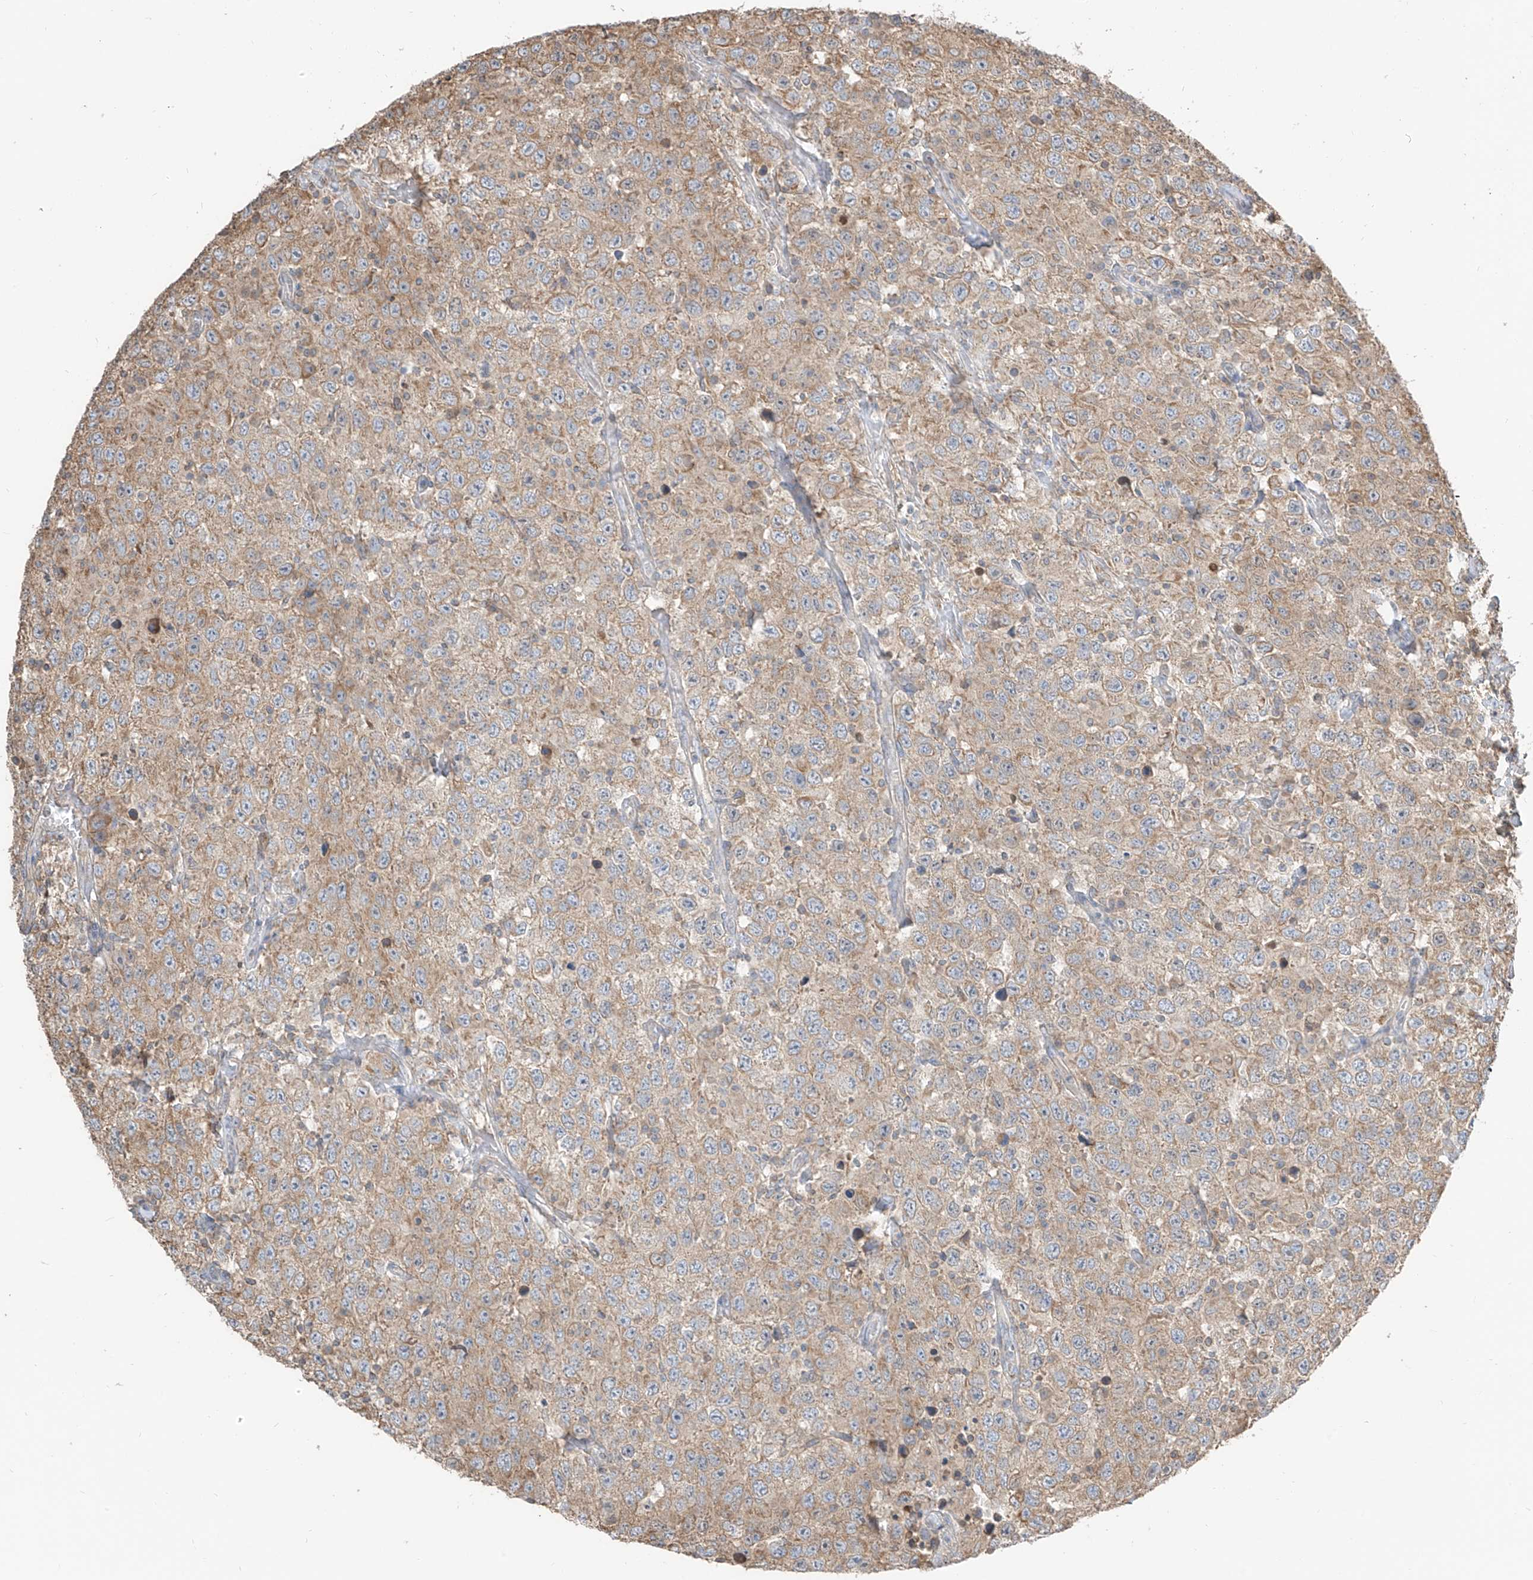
{"staining": {"intensity": "weak", "quantity": ">75%", "location": "cytoplasmic/membranous"}, "tissue": "testis cancer", "cell_type": "Tumor cells", "image_type": "cancer", "snomed": [{"axis": "morphology", "description": "Seminoma, NOS"}, {"axis": "topography", "description": "Testis"}], "caption": "A photomicrograph of testis seminoma stained for a protein exhibits weak cytoplasmic/membranous brown staining in tumor cells. (DAB IHC with brightfield microscopy, high magnification).", "gene": "ETHE1", "patient": {"sex": "male", "age": 41}}